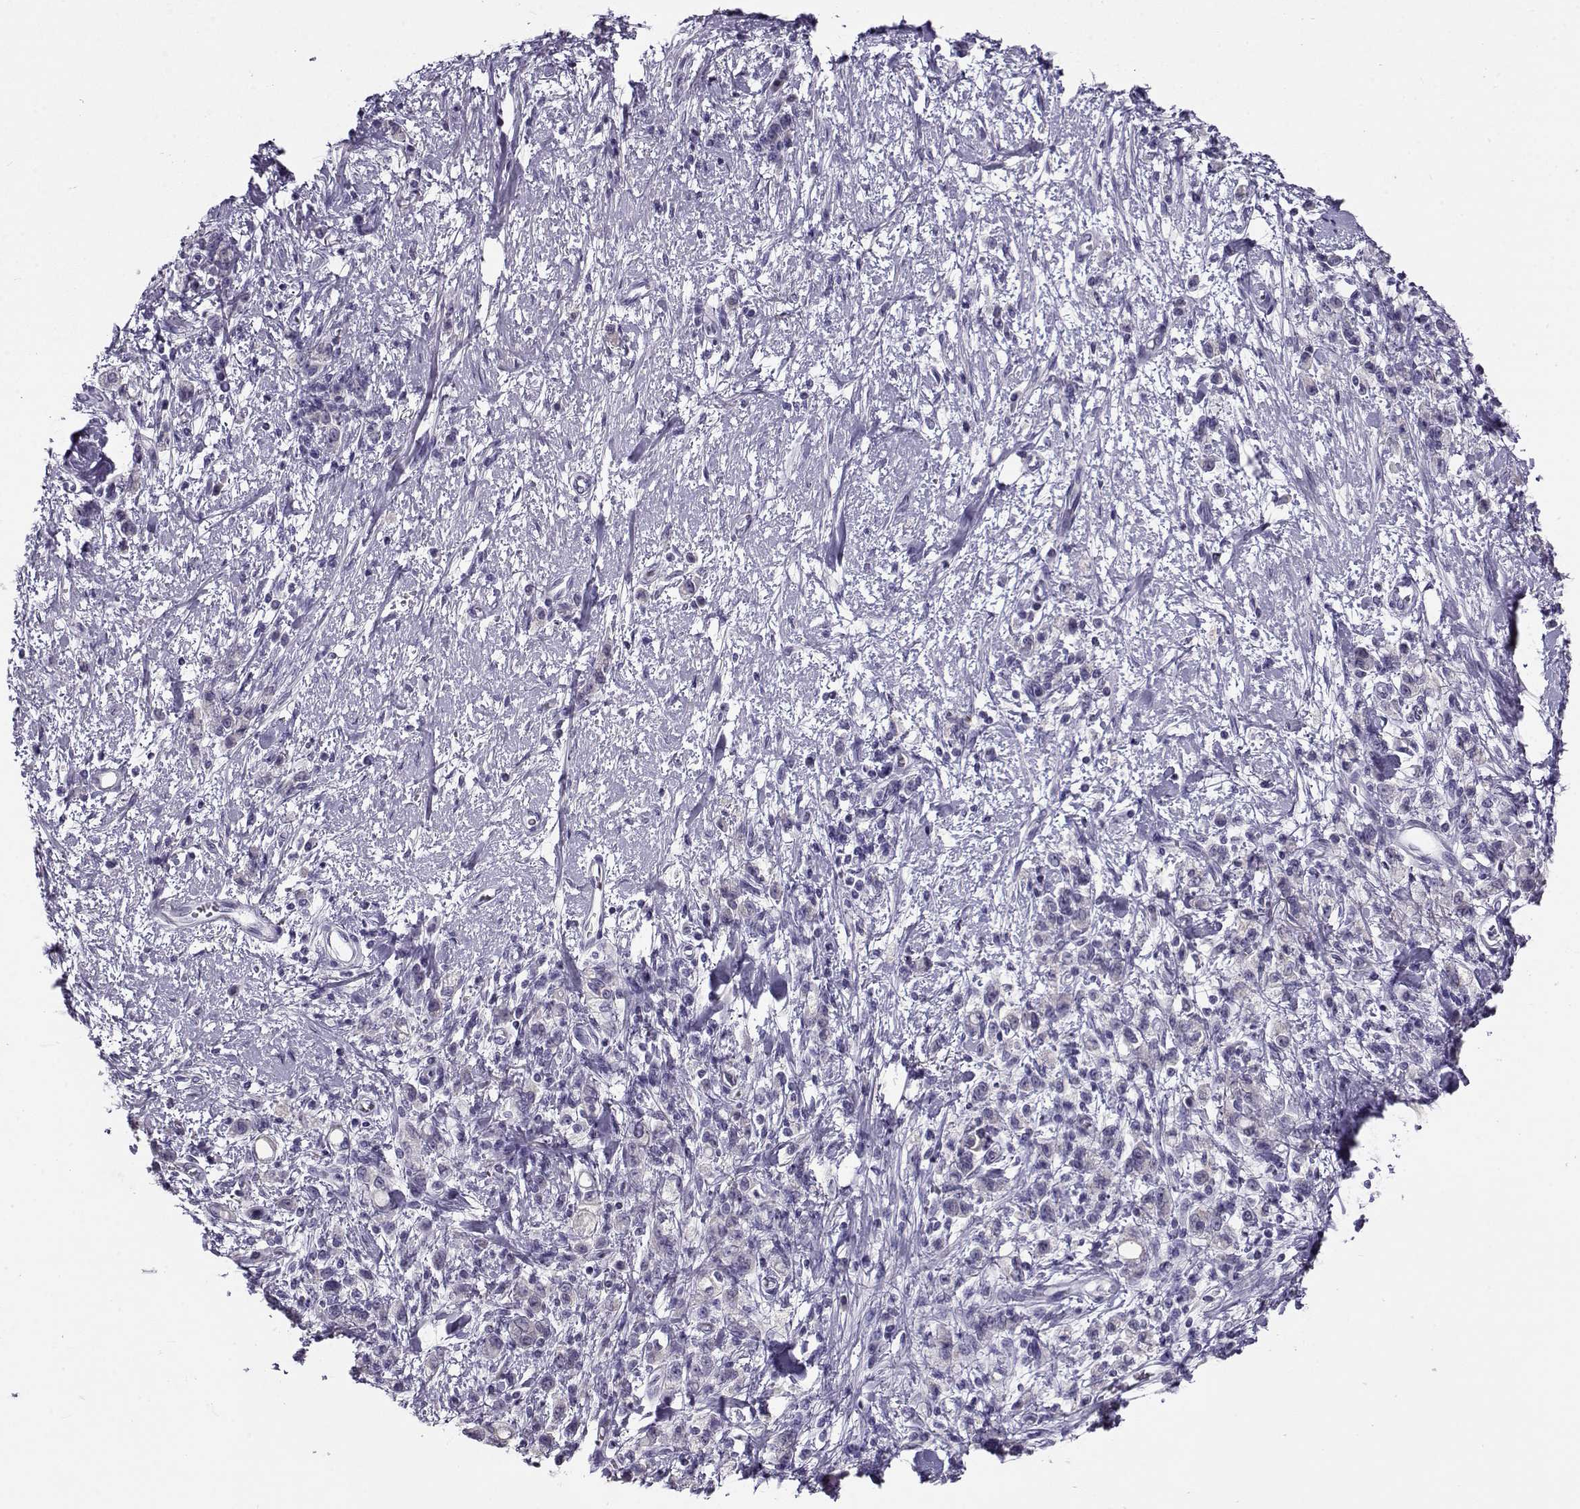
{"staining": {"intensity": "negative", "quantity": "none", "location": "none"}, "tissue": "stomach cancer", "cell_type": "Tumor cells", "image_type": "cancer", "snomed": [{"axis": "morphology", "description": "Adenocarcinoma, NOS"}, {"axis": "topography", "description": "Stomach"}], "caption": "Stomach adenocarcinoma was stained to show a protein in brown. There is no significant expression in tumor cells.", "gene": "FEZF1", "patient": {"sex": "male", "age": 77}}